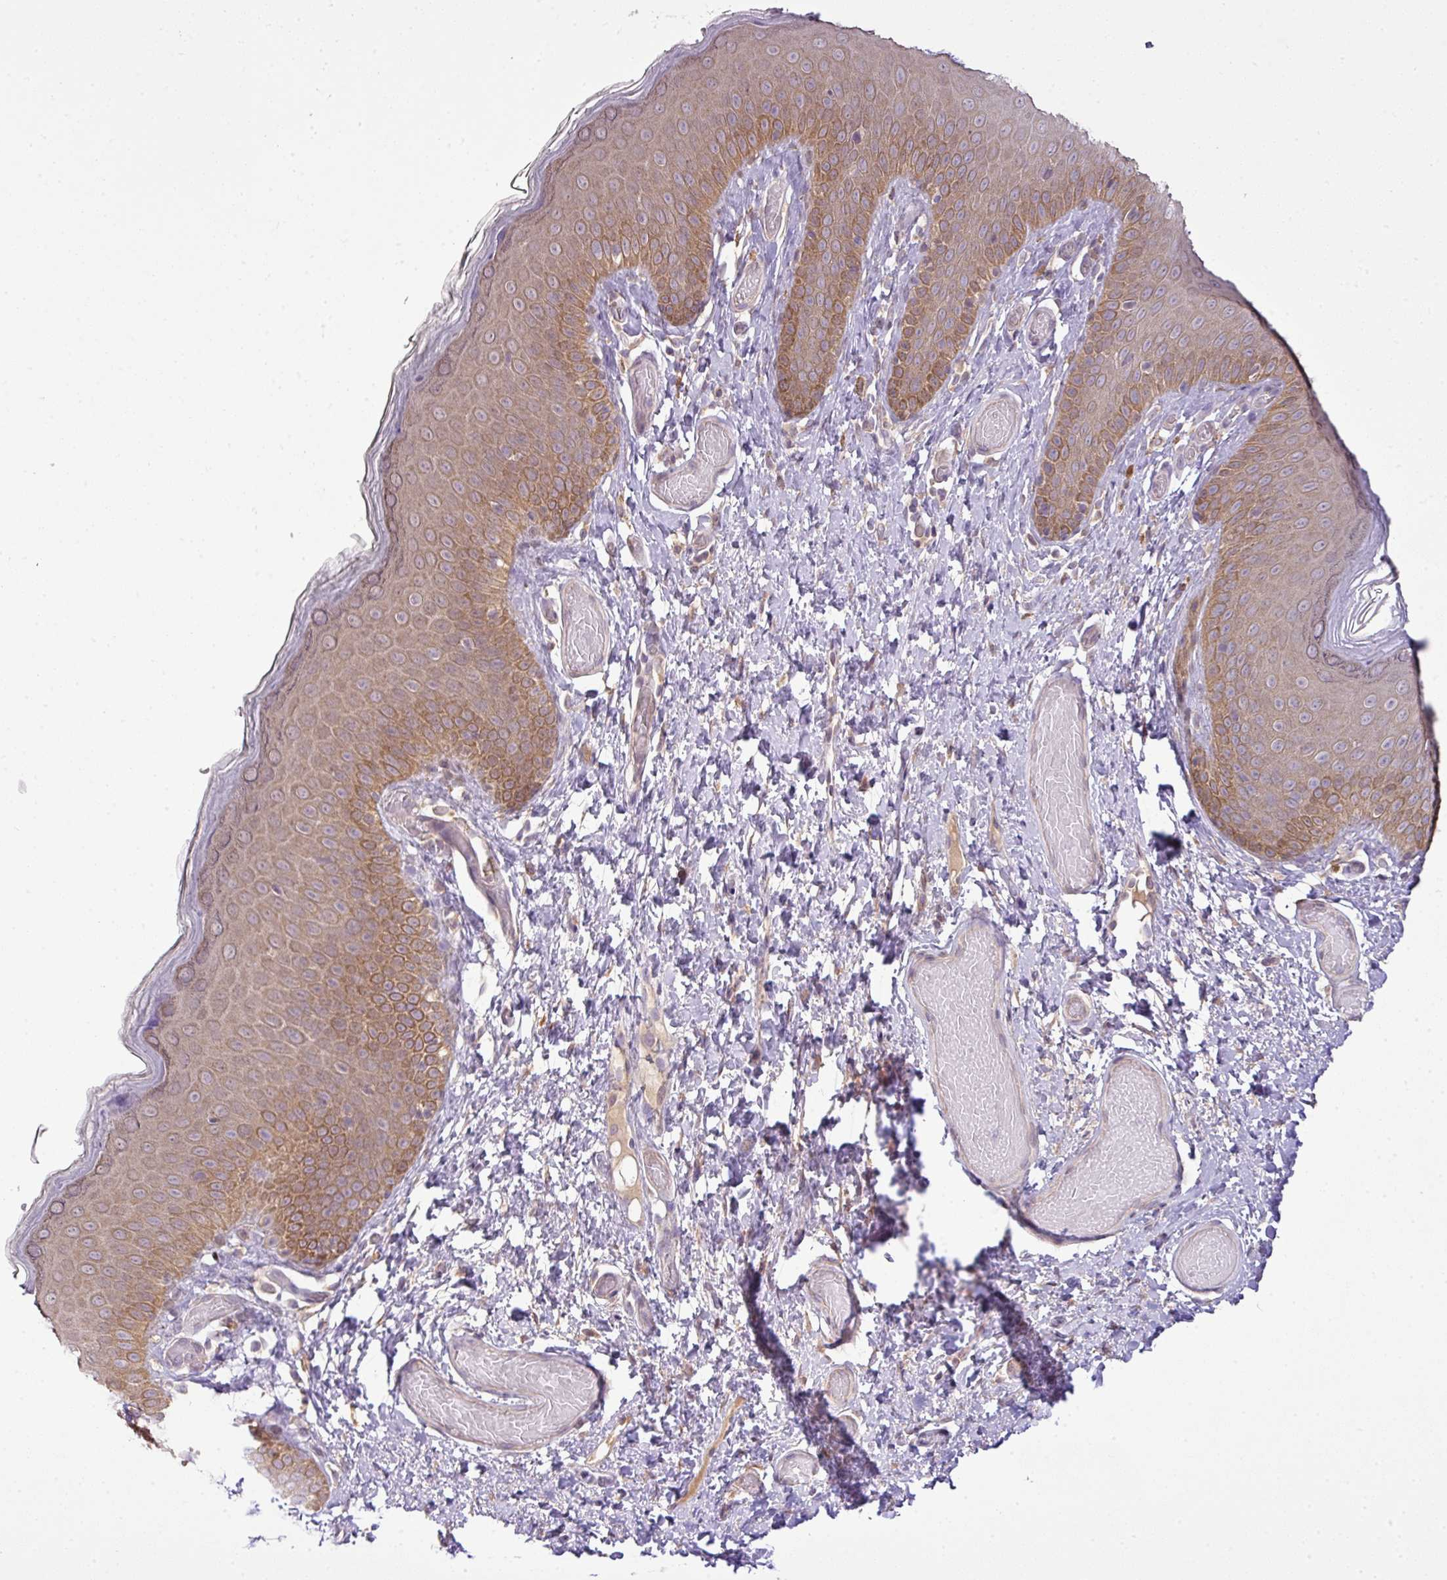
{"staining": {"intensity": "moderate", "quantity": ">75%", "location": "cytoplasmic/membranous"}, "tissue": "skin", "cell_type": "Epidermal cells", "image_type": "normal", "snomed": [{"axis": "morphology", "description": "Normal tissue, NOS"}, {"axis": "topography", "description": "Anal"}], "caption": "Skin stained with immunohistochemistry (IHC) exhibits moderate cytoplasmic/membranous staining in approximately >75% of epidermal cells. (brown staining indicates protein expression, while blue staining denotes nuclei).", "gene": "DNAAF4", "patient": {"sex": "female", "age": 40}}